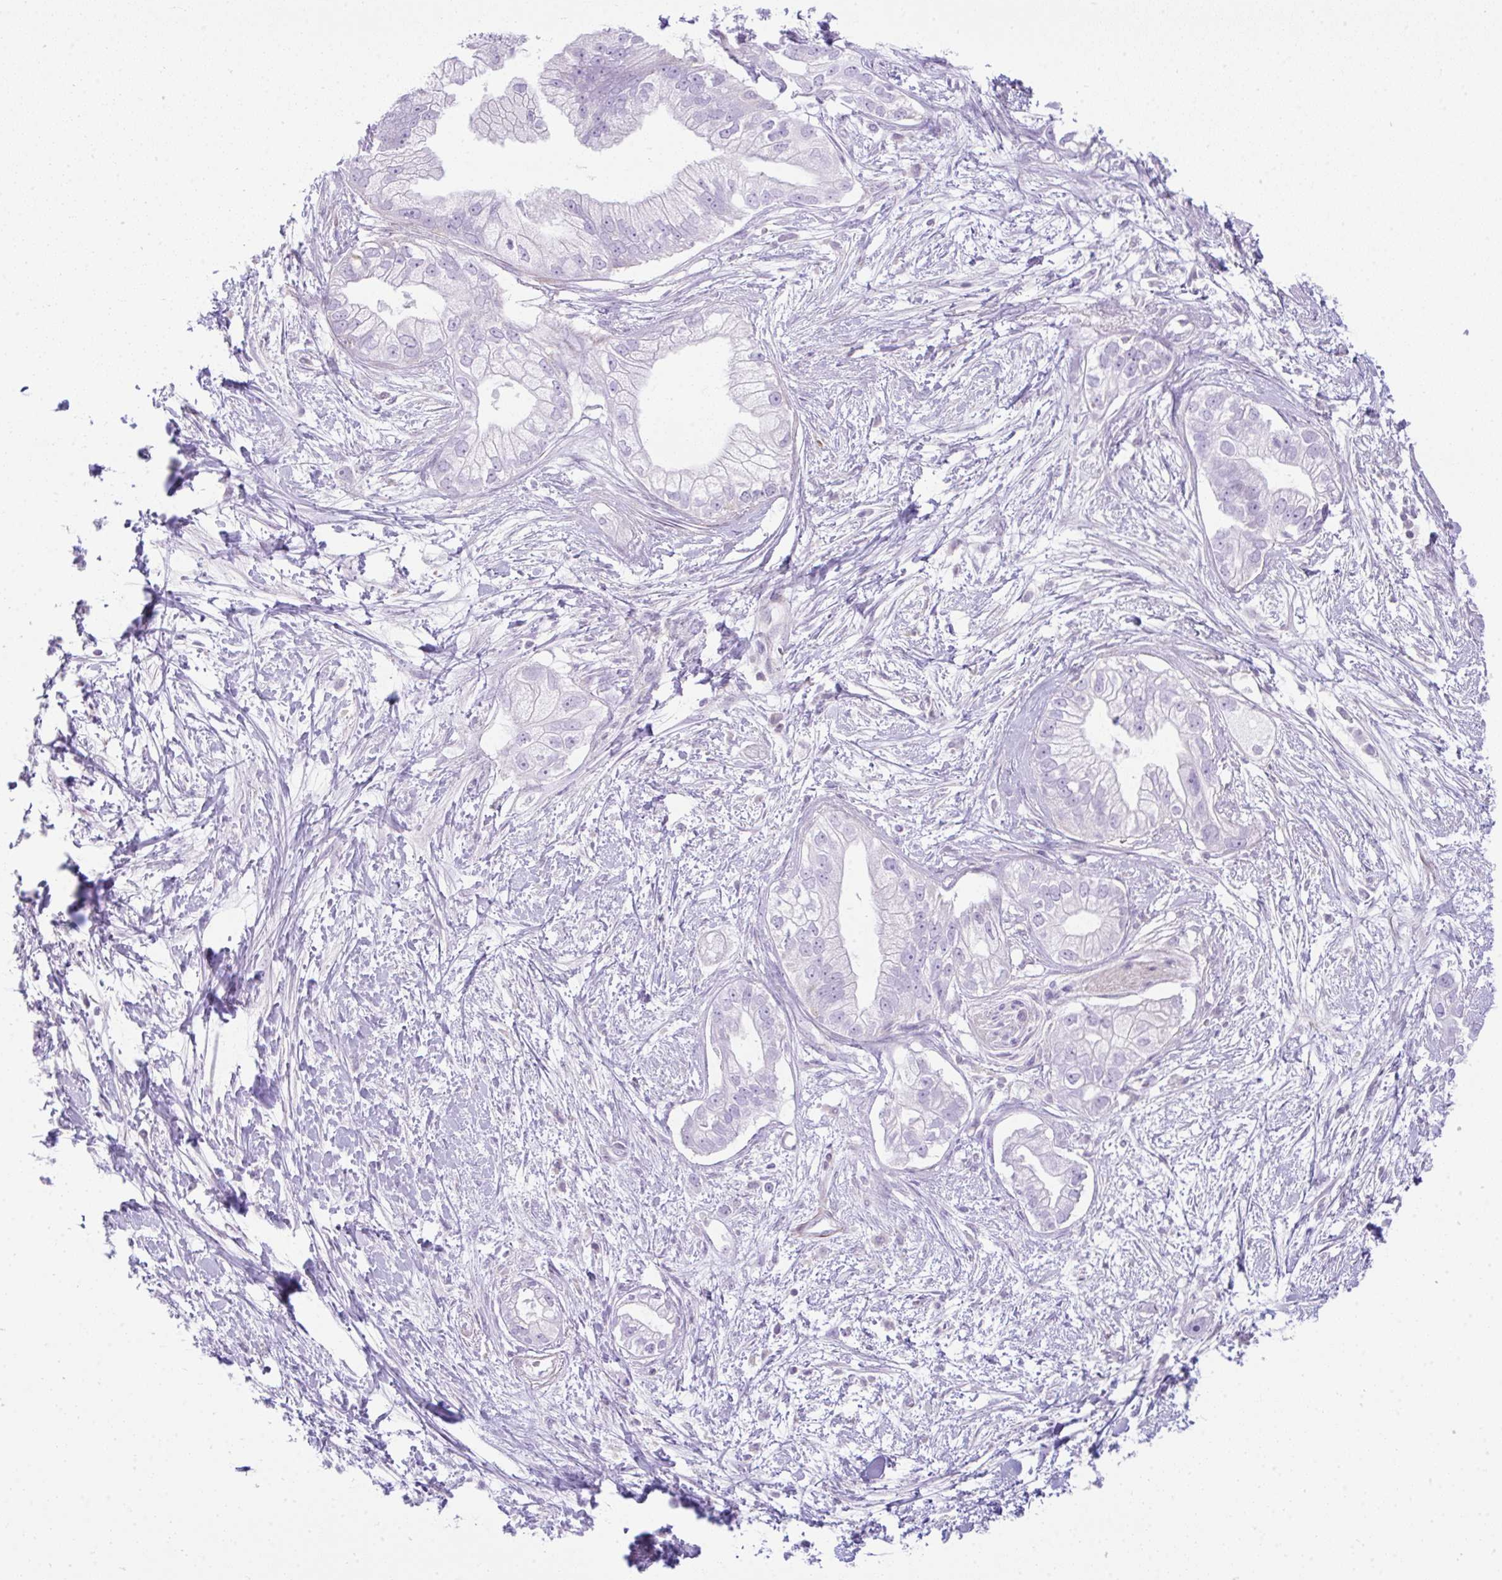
{"staining": {"intensity": "negative", "quantity": "none", "location": "none"}, "tissue": "pancreatic cancer", "cell_type": "Tumor cells", "image_type": "cancer", "snomed": [{"axis": "morphology", "description": "Adenocarcinoma, NOS"}, {"axis": "topography", "description": "Pancreas"}], "caption": "The IHC photomicrograph has no significant expression in tumor cells of pancreatic cancer tissue.", "gene": "CDRT15", "patient": {"sex": "male", "age": 70}}